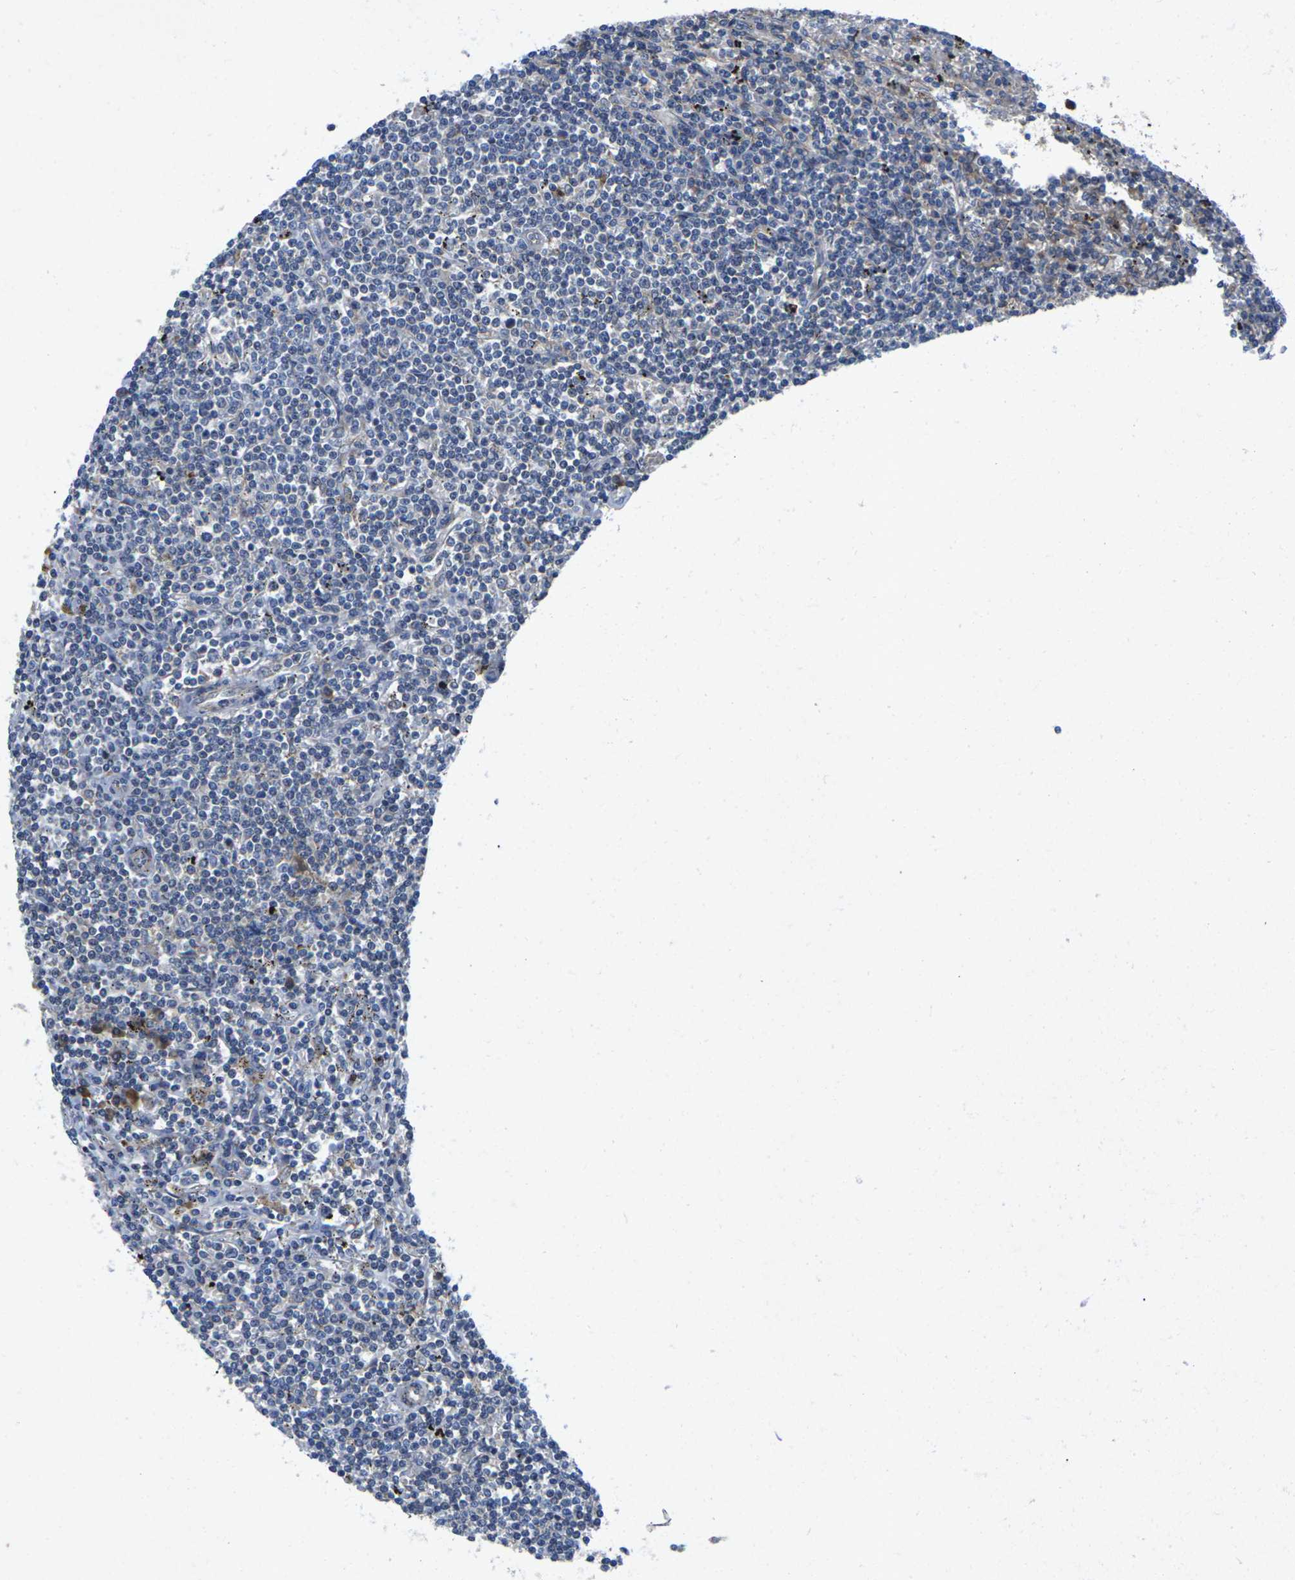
{"staining": {"intensity": "negative", "quantity": "none", "location": "none"}, "tissue": "lymphoma", "cell_type": "Tumor cells", "image_type": "cancer", "snomed": [{"axis": "morphology", "description": "Malignant lymphoma, non-Hodgkin's type, Low grade"}, {"axis": "topography", "description": "Spleen"}], "caption": "Human malignant lymphoma, non-Hodgkin's type (low-grade) stained for a protein using IHC reveals no staining in tumor cells.", "gene": "KIF1B", "patient": {"sex": "male", "age": 76}}